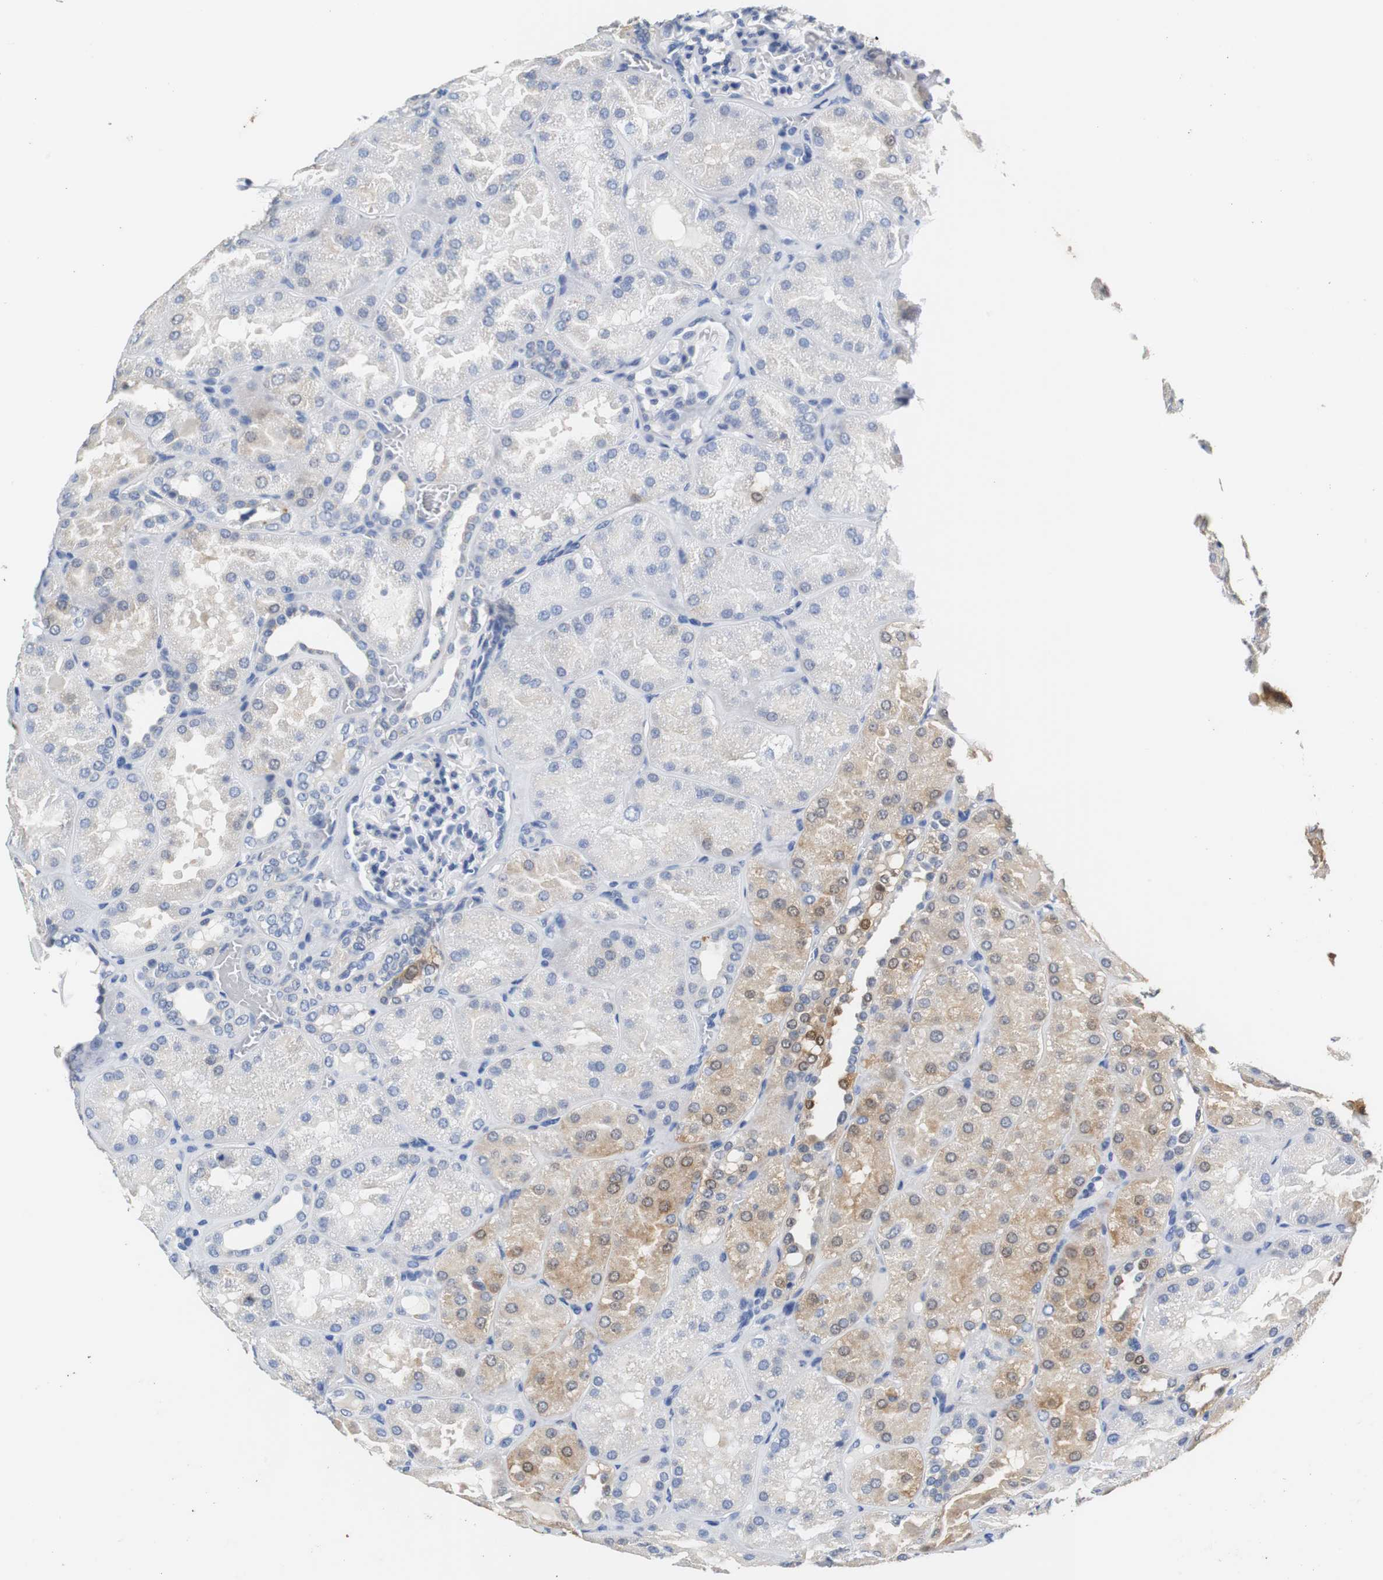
{"staining": {"intensity": "negative", "quantity": "none", "location": "none"}, "tissue": "kidney", "cell_type": "Cells in glomeruli", "image_type": "normal", "snomed": [{"axis": "morphology", "description": "Normal tissue, NOS"}, {"axis": "topography", "description": "Kidney"}], "caption": "The immunohistochemistry (IHC) image has no significant staining in cells in glomeruli of kidney. (Brightfield microscopy of DAB (3,3'-diaminobenzidine) IHC at high magnification).", "gene": "PCK1", "patient": {"sex": "male", "age": 28}}